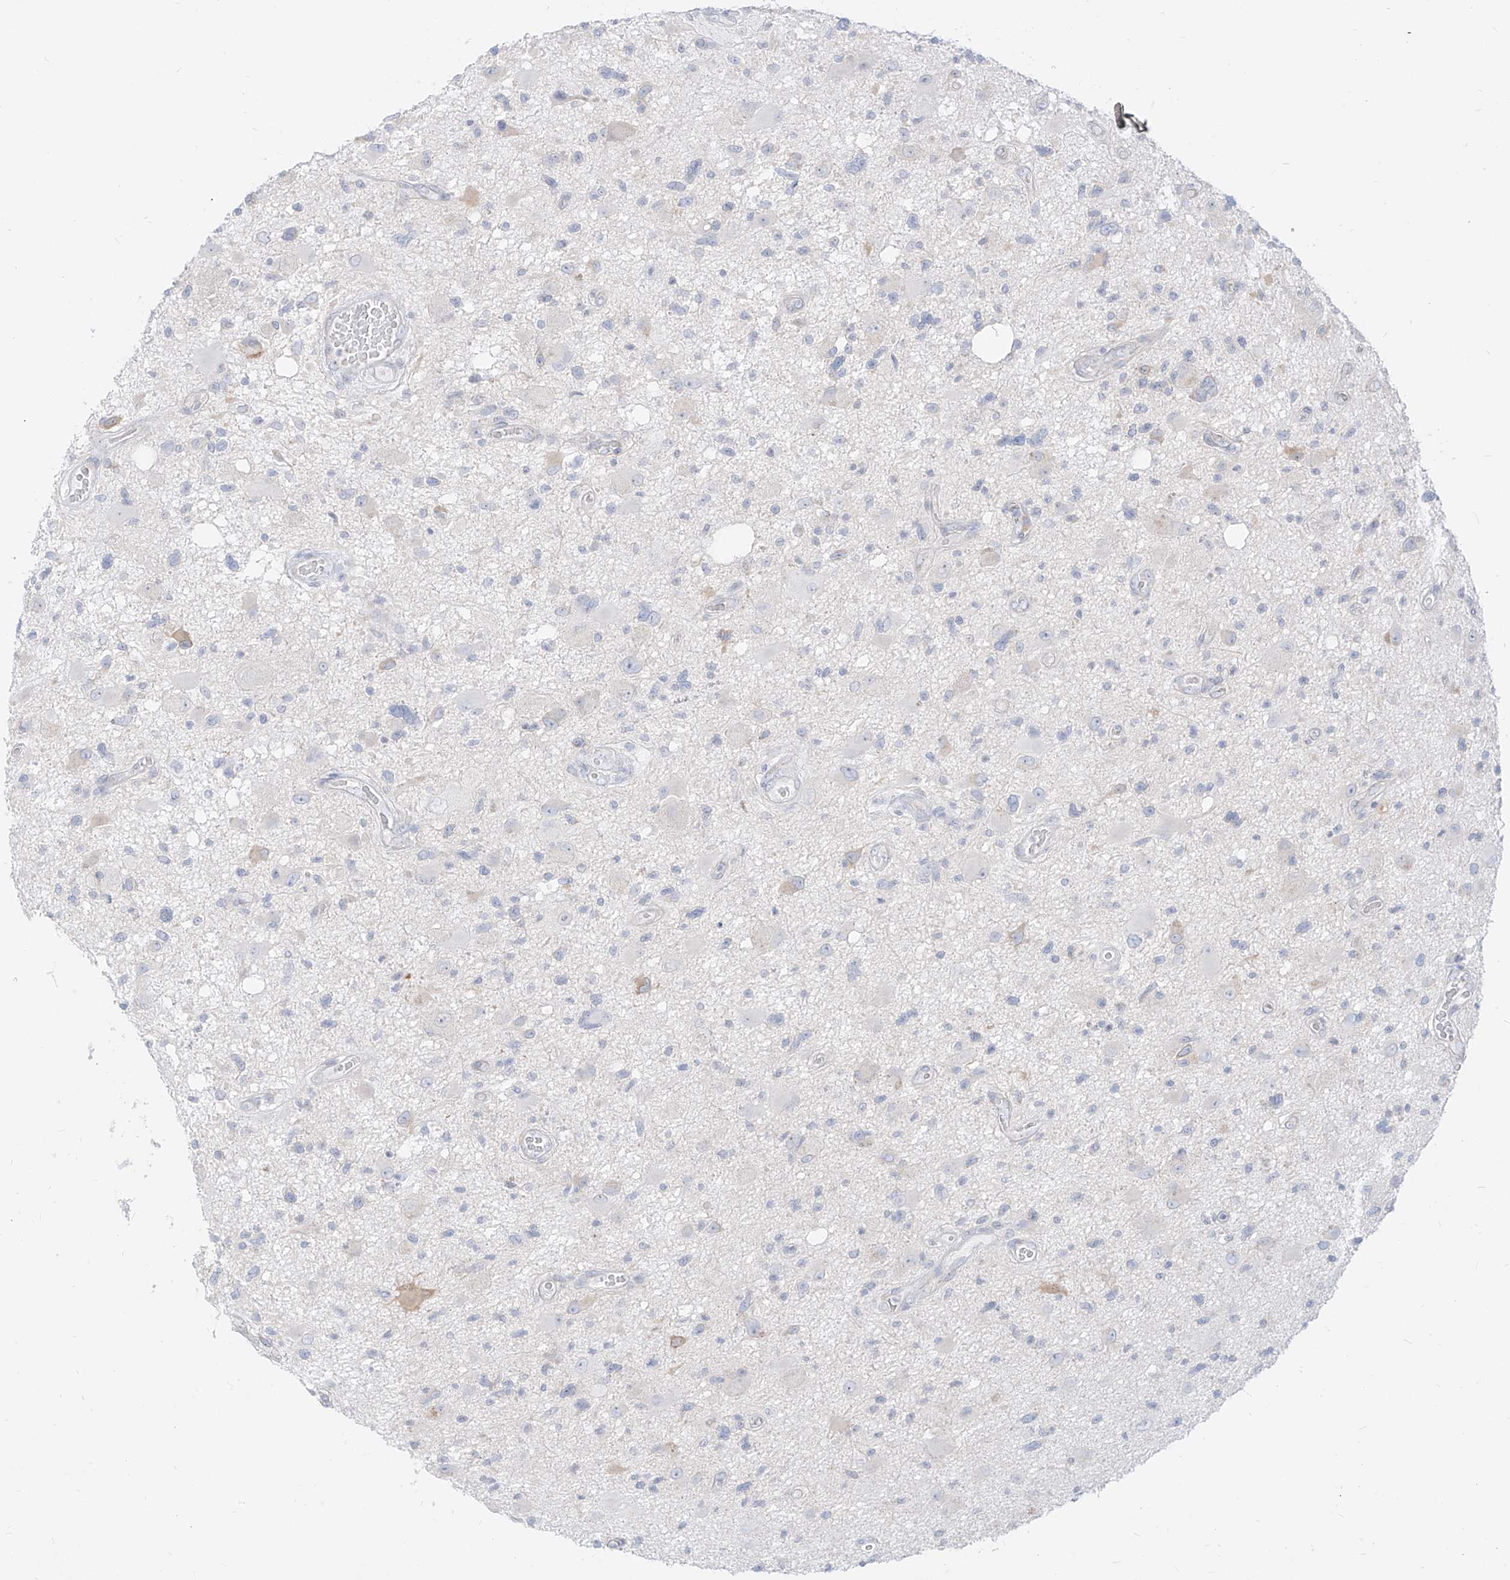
{"staining": {"intensity": "negative", "quantity": "none", "location": "none"}, "tissue": "glioma", "cell_type": "Tumor cells", "image_type": "cancer", "snomed": [{"axis": "morphology", "description": "Glioma, malignant, High grade"}, {"axis": "topography", "description": "Brain"}], "caption": "A high-resolution histopathology image shows IHC staining of malignant glioma (high-grade), which reveals no significant positivity in tumor cells.", "gene": "SYTL3", "patient": {"sex": "male", "age": 33}}